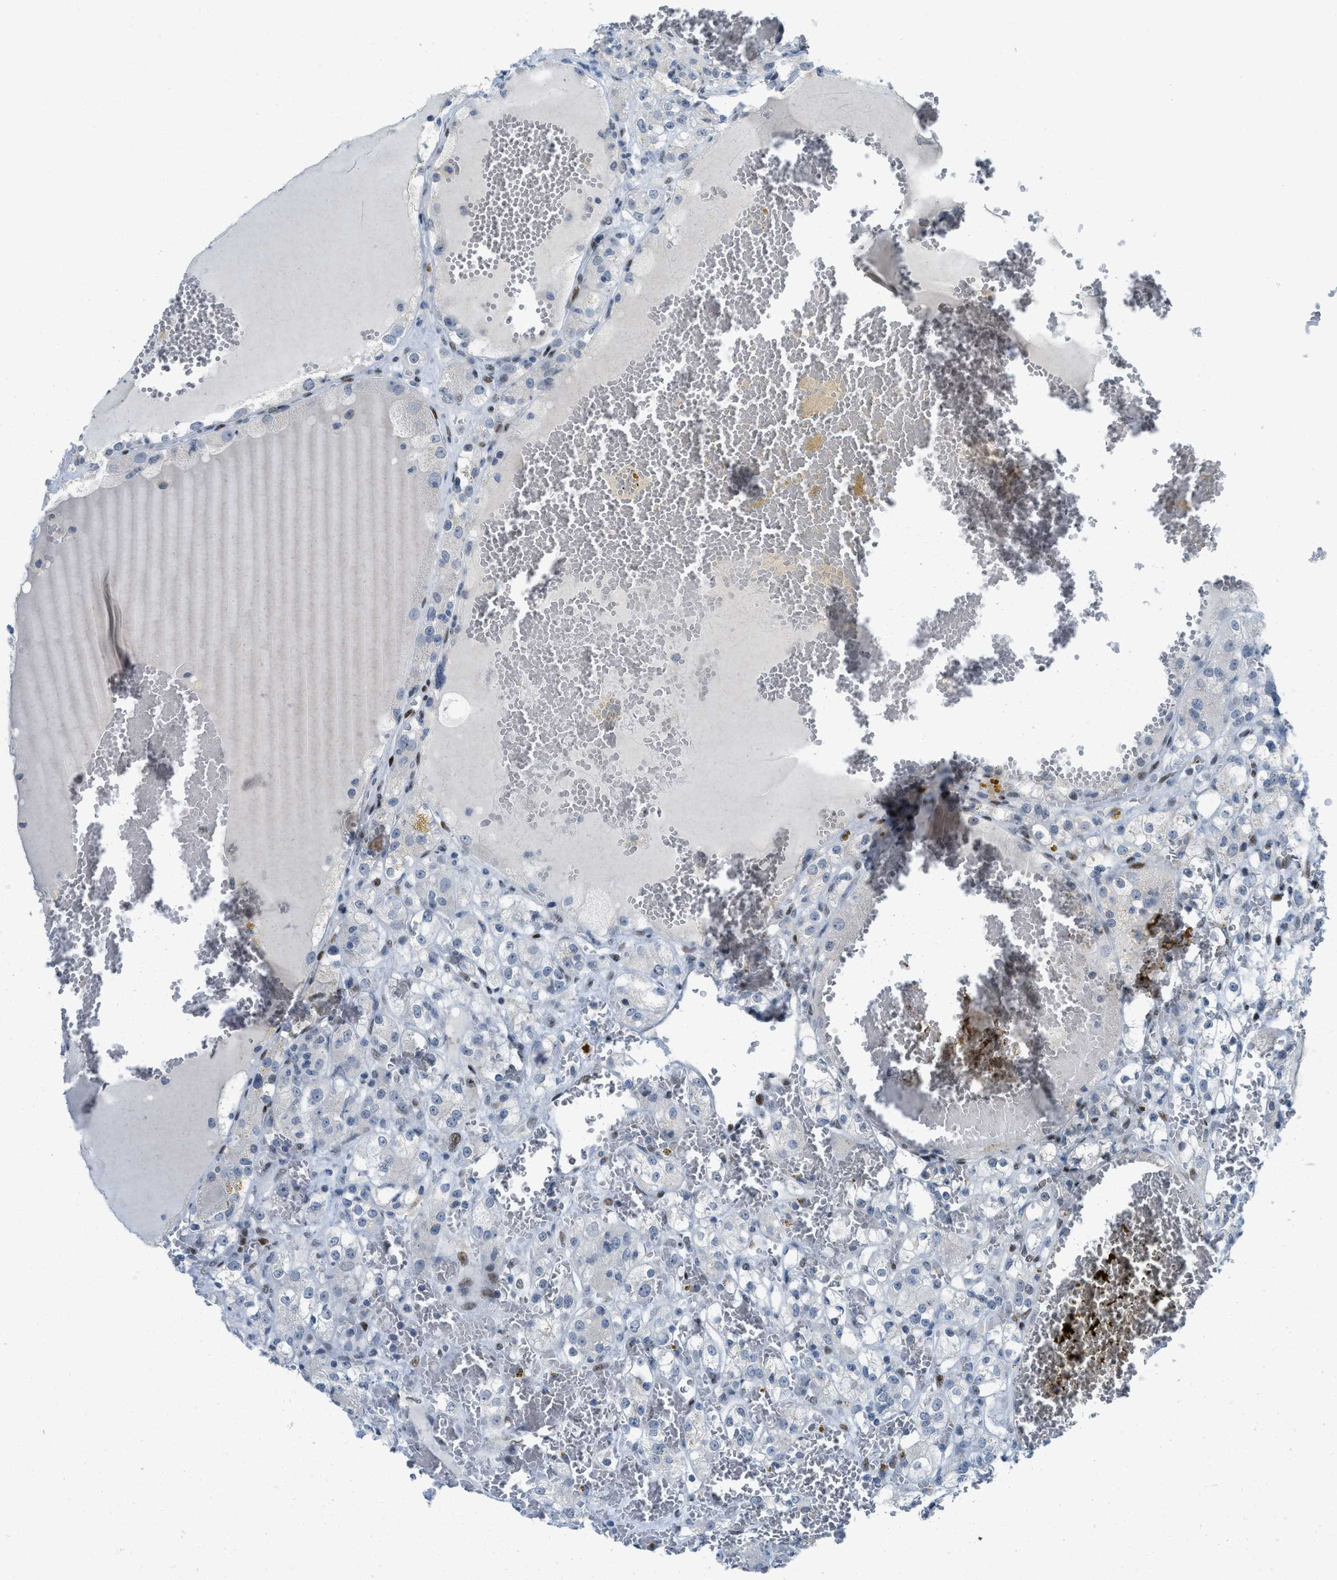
{"staining": {"intensity": "negative", "quantity": "none", "location": "none"}, "tissue": "renal cancer", "cell_type": "Tumor cells", "image_type": "cancer", "snomed": [{"axis": "morphology", "description": "Normal tissue, NOS"}, {"axis": "morphology", "description": "Adenocarcinoma, NOS"}, {"axis": "topography", "description": "Kidney"}], "caption": "Tumor cells are negative for protein expression in human renal cancer.", "gene": "PBX1", "patient": {"sex": "male", "age": 61}}